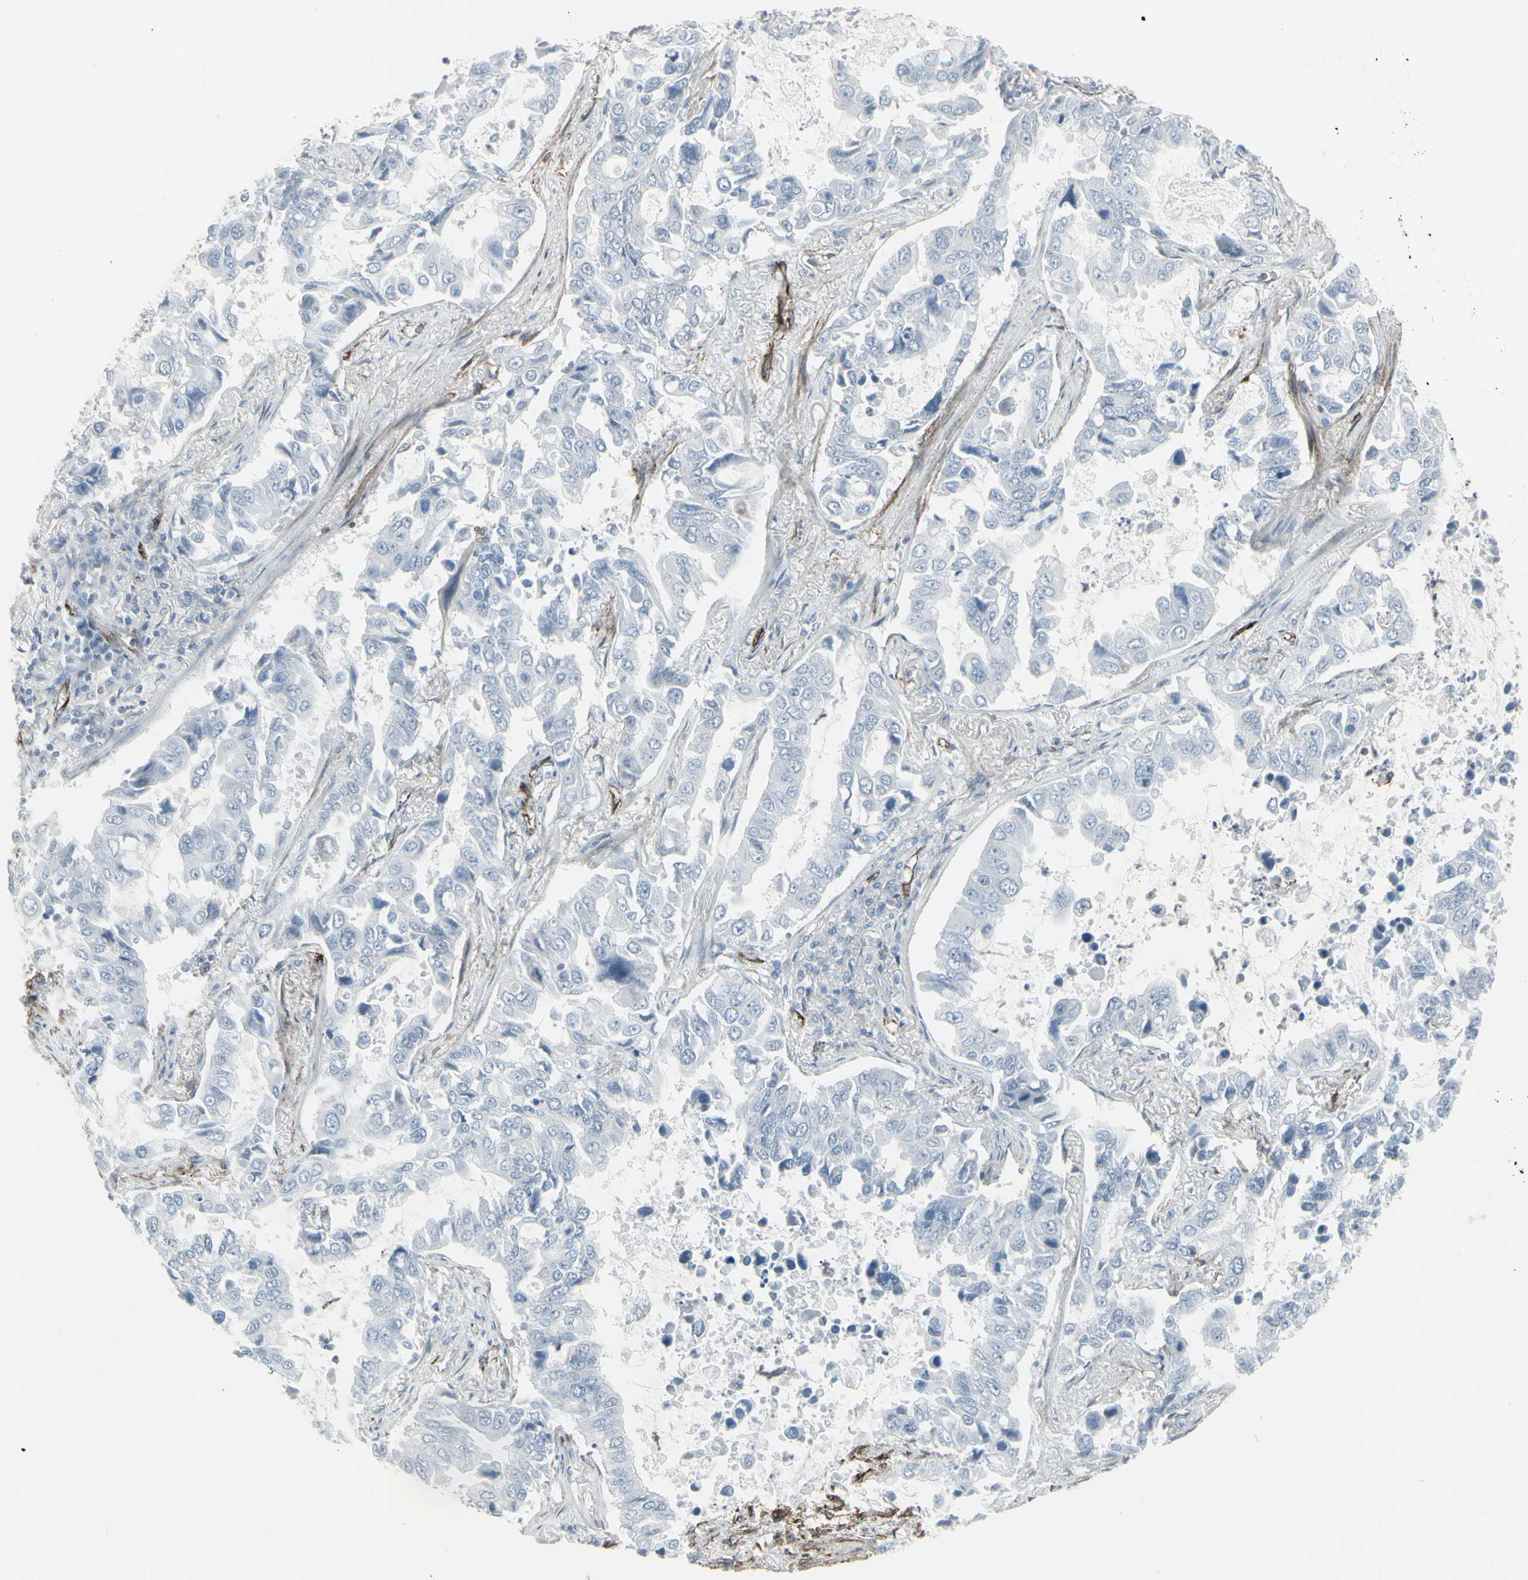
{"staining": {"intensity": "negative", "quantity": "none", "location": "none"}, "tissue": "lung cancer", "cell_type": "Tumor cells", "image_type": "cancer", "snomed": [{"axis": "morphology", "description": "Adenocarcinoma, NOS"}, {"axis": "topography", "description": "Lung"}], "caption": "Human adenocarcinoma (lung) stained for a protein using immunohistochemistry (IHC) exhibits no positivity in tumor cells.", "gene": "GJA1", "patient": {"sex": "male", "age": 64}}